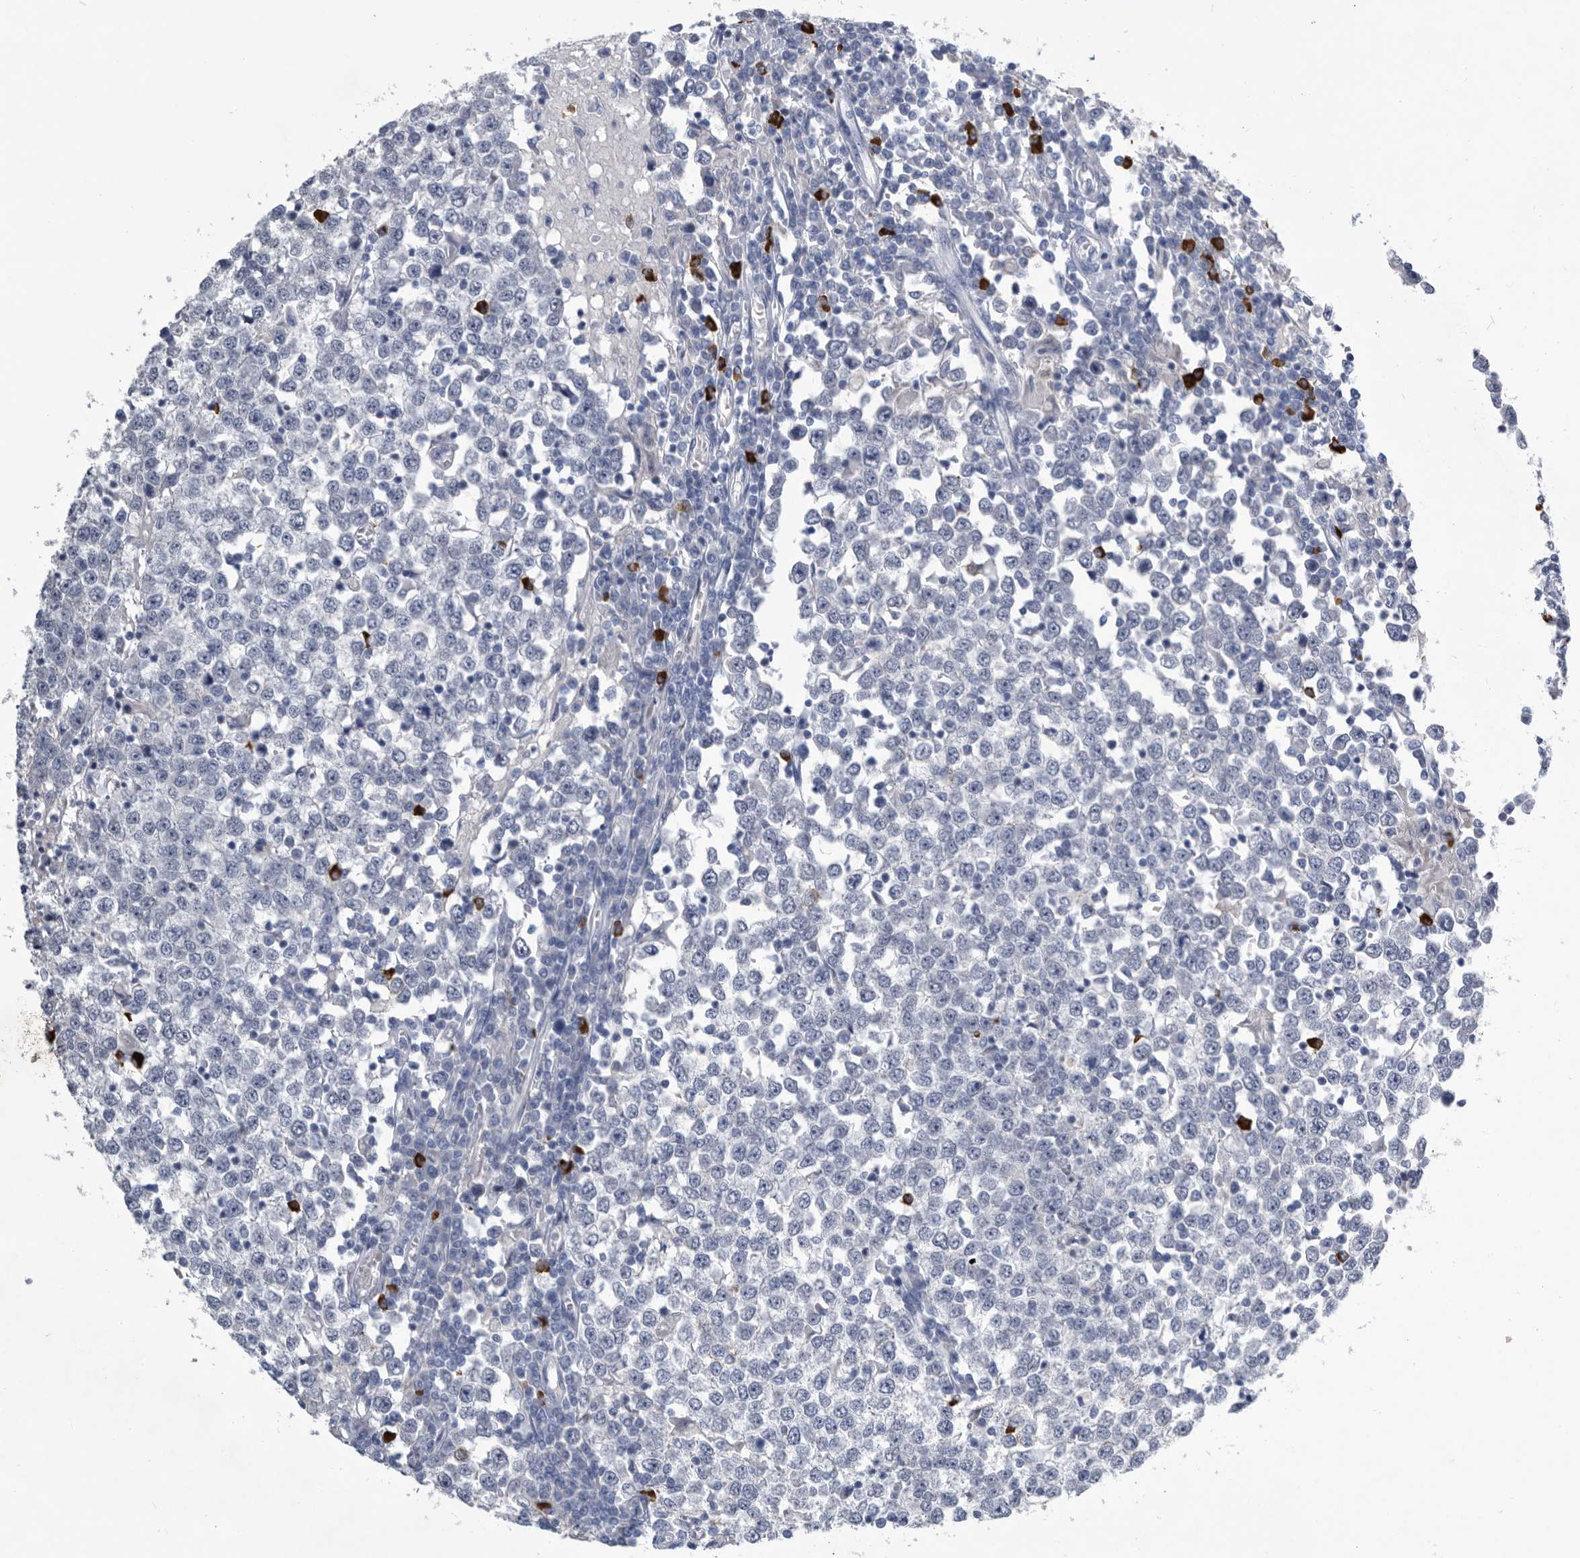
{"staining": {"intensity": "negative", "quantity": "none", "location": "none"}, "tissue": "testis cancer", "cell_type": "Tumor cells", "image_type": "cancer", "snomed": [{"axis": "morphology", "description": "Seminoma, NOS"}, {"axis": "topography", "description": "Testis"}], "caption": "Immunohistochemistry photomicrograph of testis seminoma stained for a protein (brown), which shows no positivity in tumor cells. (Stains: DAB IHC with hematoxylin counter stain, Microscopy: brightfield microscopy at high magnification).", "gene": "BTBD6", "patient": {"sex": "male", "age": 65}}